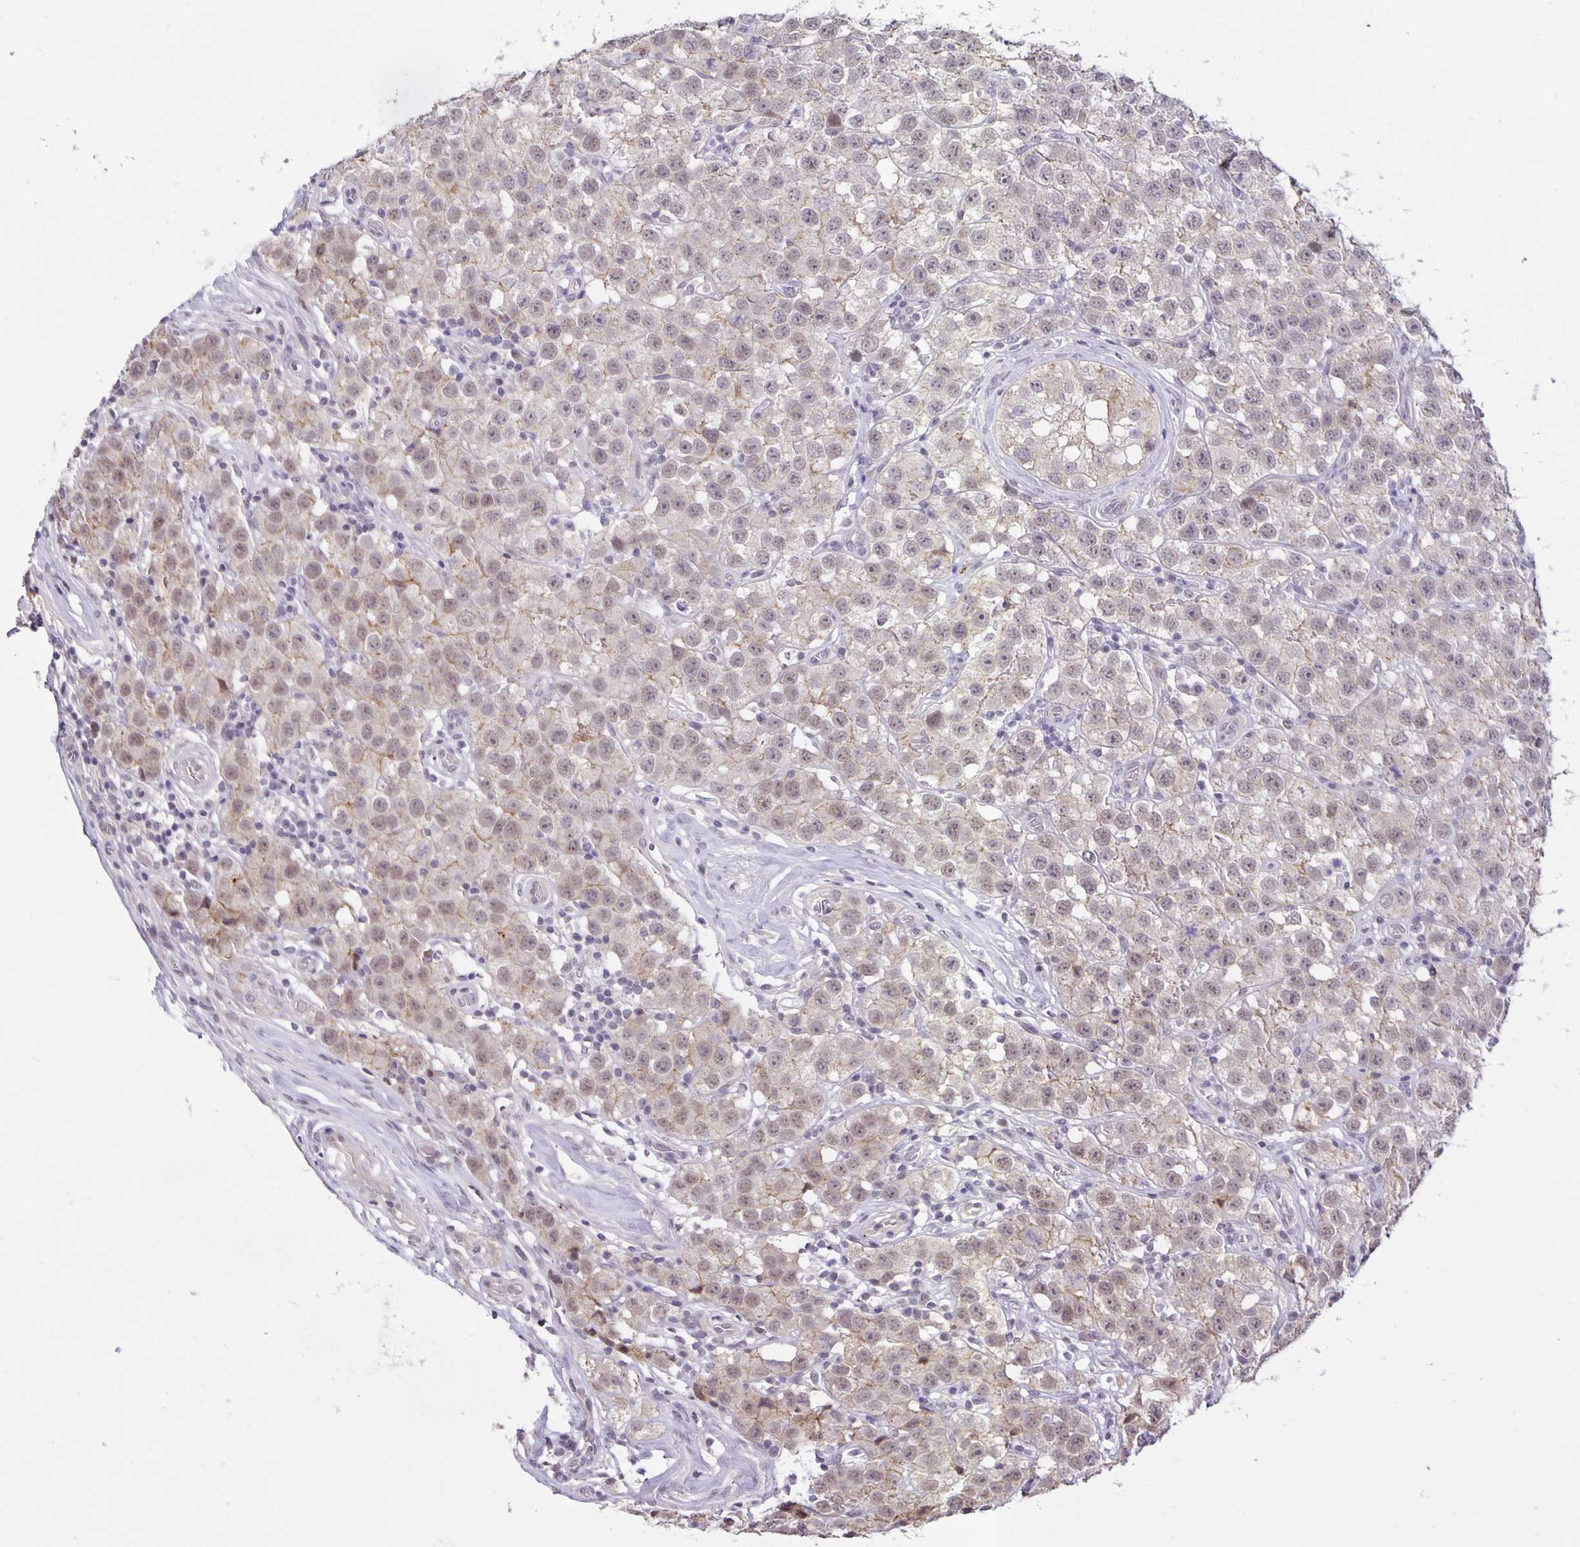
{"staining": {"intensity": "weak", "quantity": "<25%", "location": "cytoplasmic/membranous"}, "tissue": "testis cancer", "cell_type": "Tumor cells", "image_type": "cancer", "snomed": [{"axis": "morphology", "description": "Seminoma, NOS"}, {"axis": "topography", "description": "Testis"}], "caption": "A high-resolution micrograph shows immunohistochemistry staining of testis cancer (seminoma), which demonstrates no significant positivity in tumor cells. The staining is performed using DAB brown chromogen with nuclei counter-stained in using hematoxylin.", "gene": "ARVCF", "patient": {"sex": "male", "age": 34}}